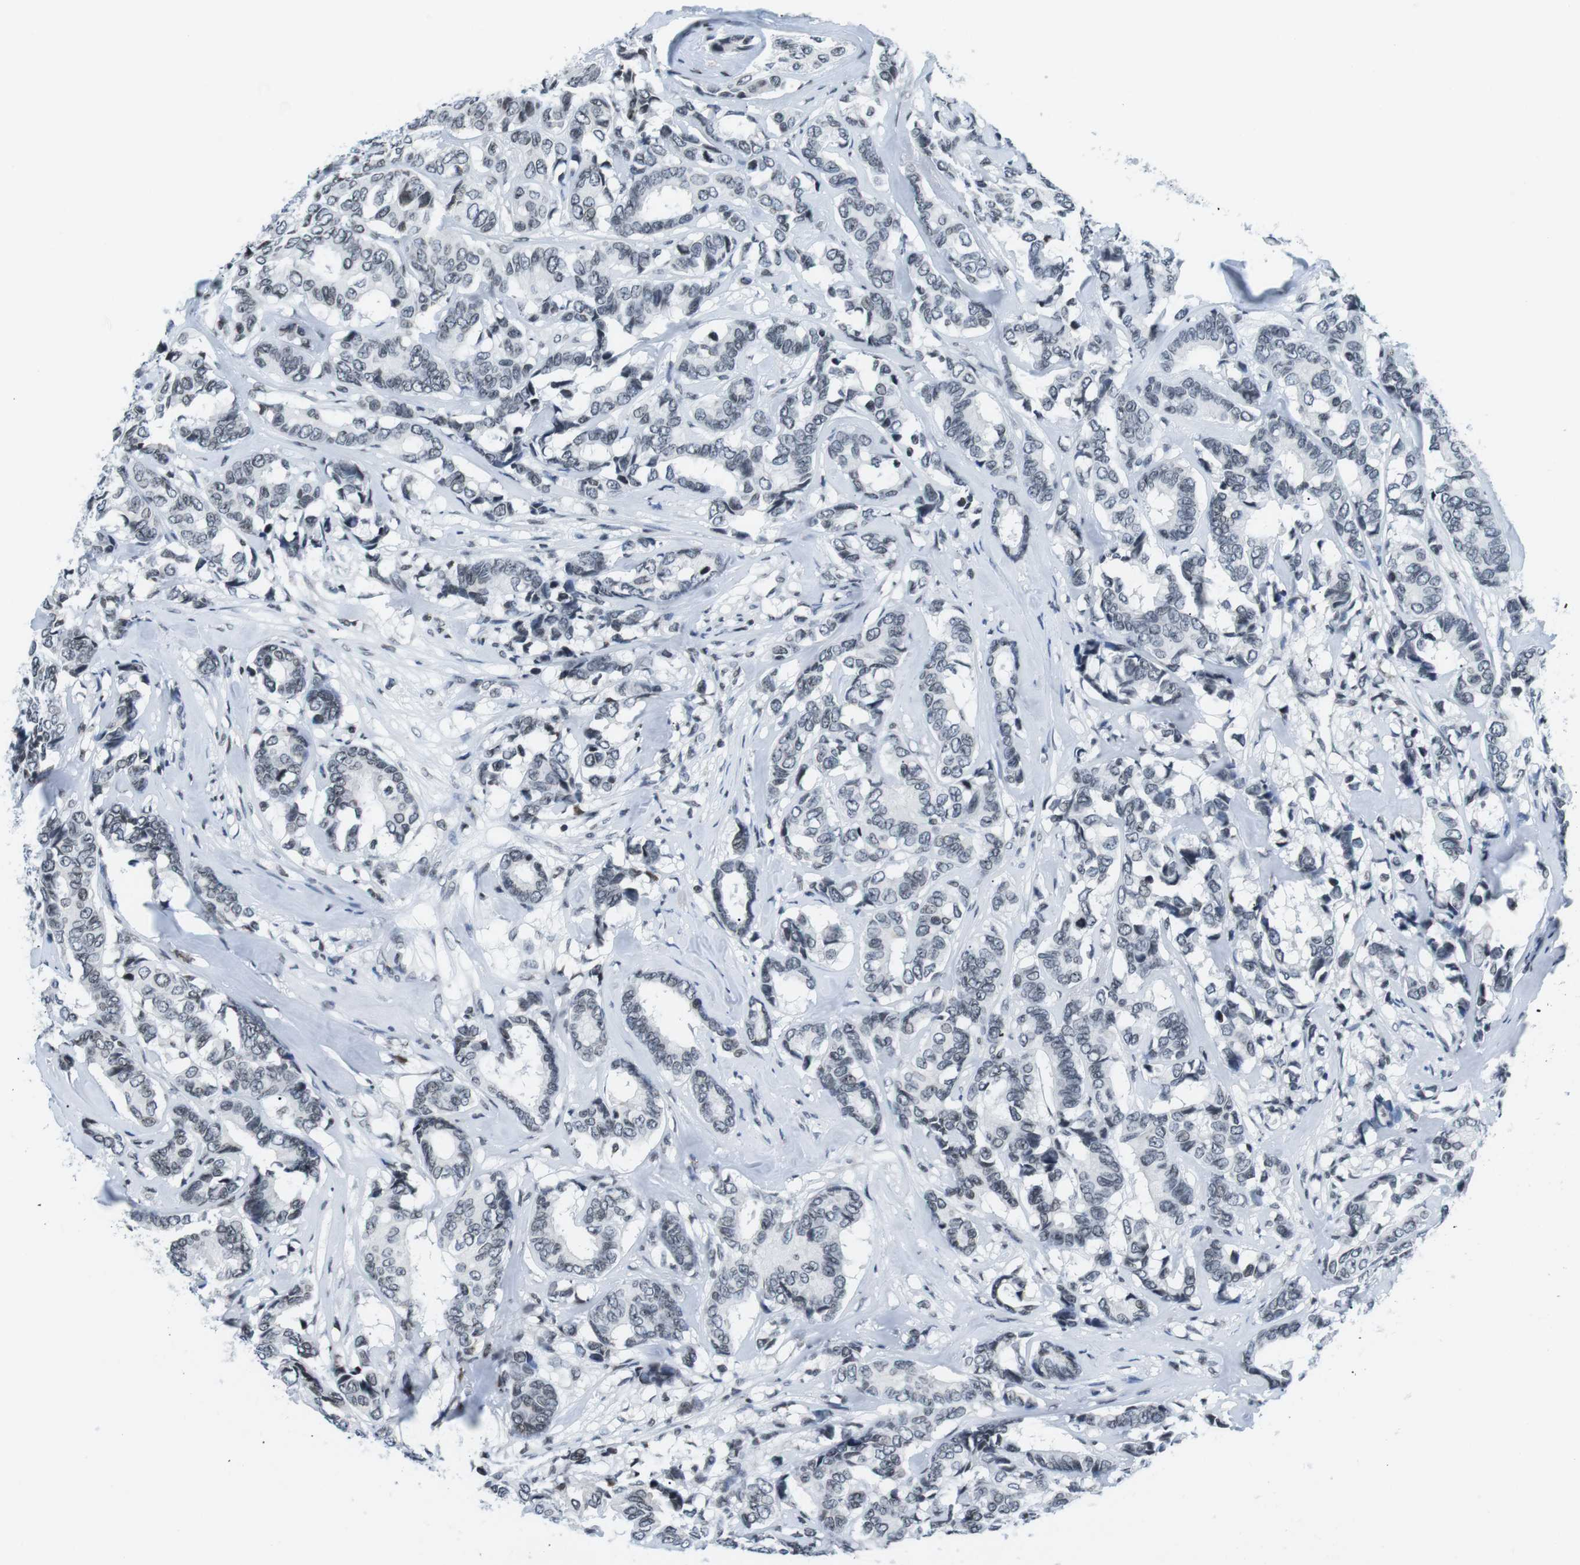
{"staining": {"intensity": "negative", "quantity": "none", "location": "none"}, "tissue": "breast cancer", "cell_type": "Tumor cells", "image_type": "cancer", "snomed": [{"axis": "morphology", "description": "Duct carcinoma"}, {"axis": "topography", "description": "Breast"}], "caption": "Immunohistochemical staining of human breast invasive ductal carcinoma exhibits no significant expression in tumor cells.", "gene": "E2F2", "patient": {"sex": "female", "age": 87}}